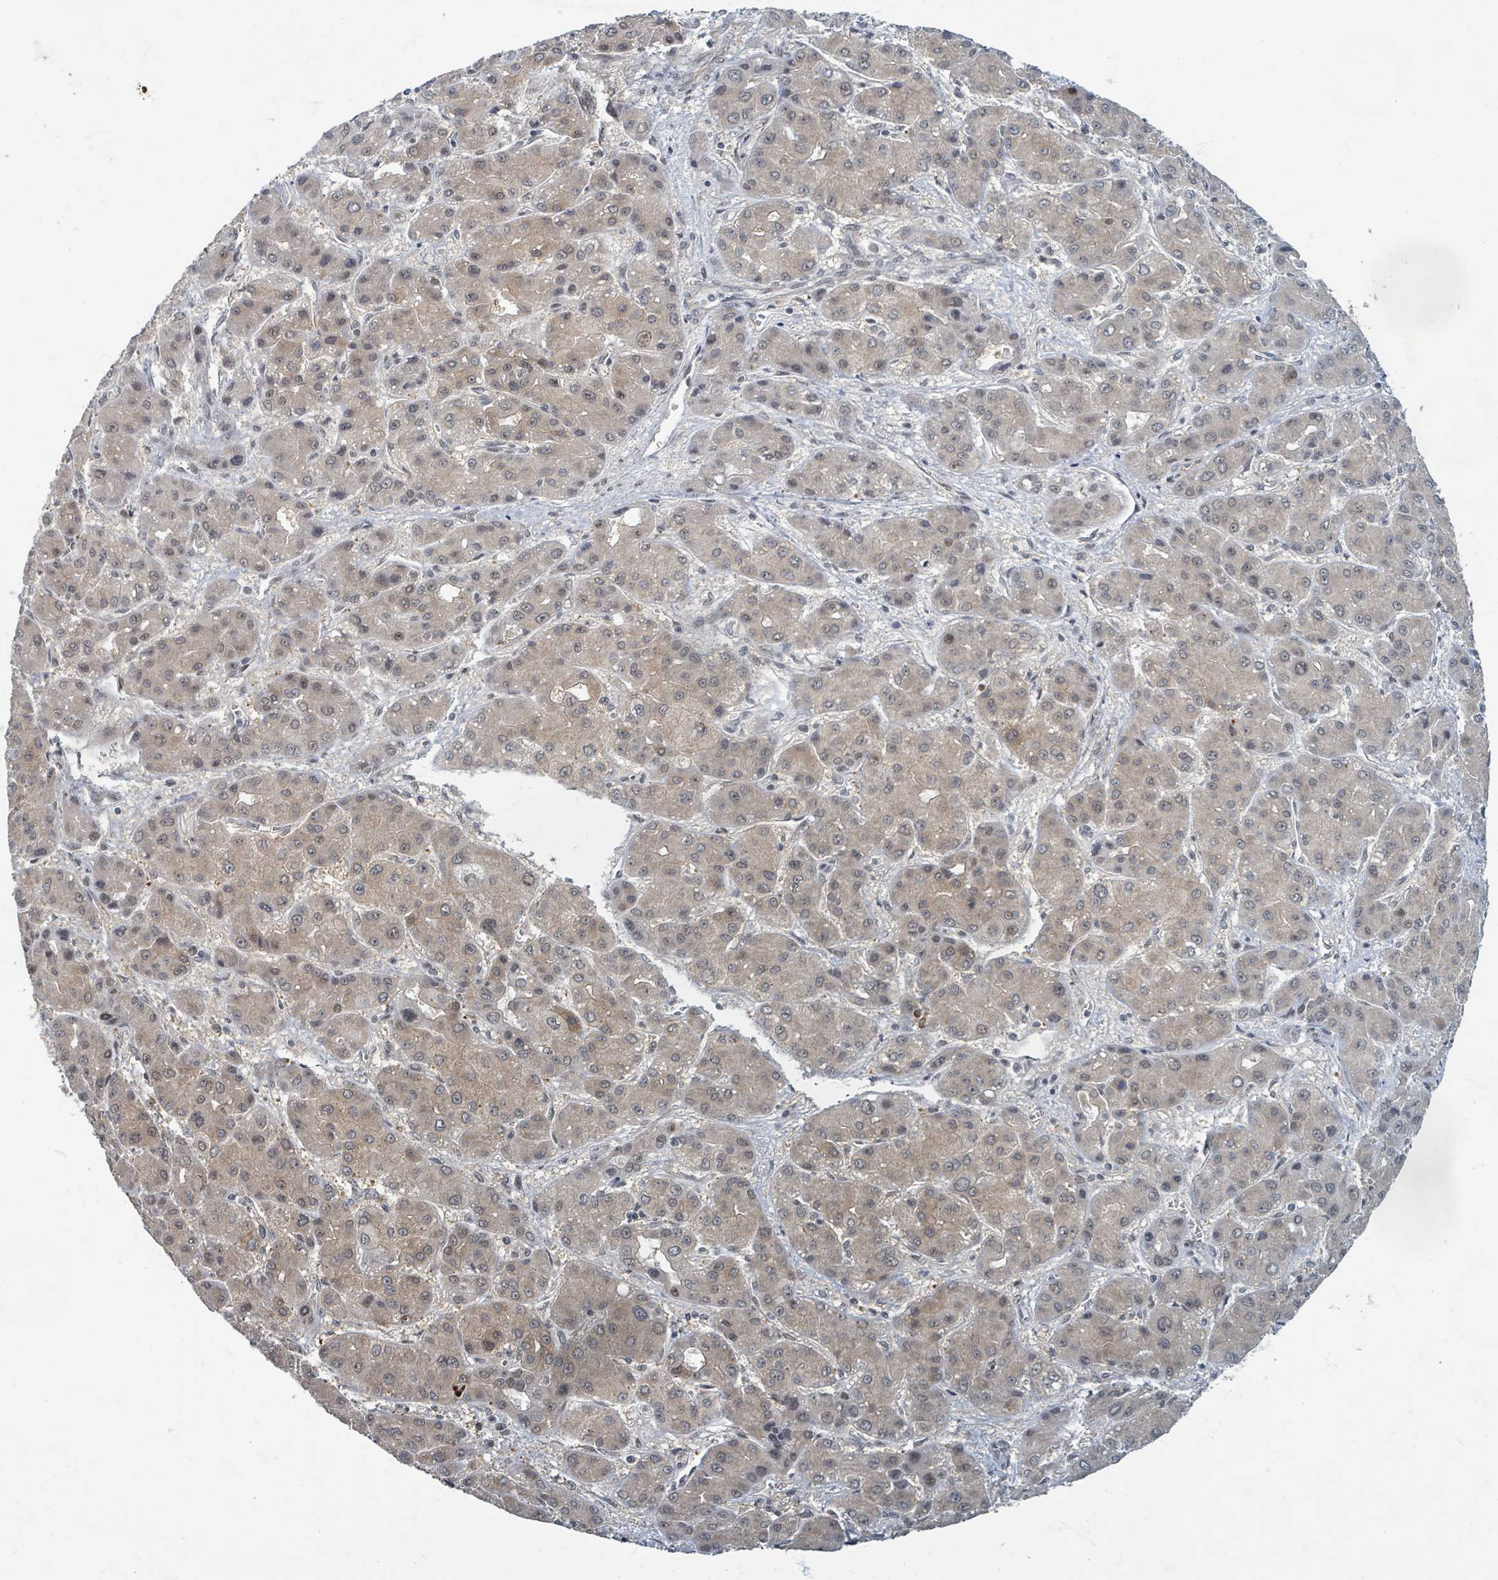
{"staining": {"intensity": "moderate", "quantity": "25%-75%", "location": "cytoplasmic/membranous,nuclear"}, "tissue": "liver cancer", "cell_type": "Tumor cells", "image_type": "cancer", "snomed": [{"axis": "morphology", "description": "Carcinoma, Hepatocellular, NOS"}, {"axis": "topography", "description": "Liver"}], "caption": "High-magnification brightfield microscopy of liver hepatocellular carcinoma stained with DAB (3,3'-diaminobenzidine) (brown) and counterstained with hematoxylin (blue). tumor cells exhibit moderate cytoplasmic/membranous and nuclear expression is identified in about25%-75% of cells. (DAB IHC with brightfield microscopy, high magnification).", "gene": "INTS15", "patient": {"sex": "male", "age": 55}}